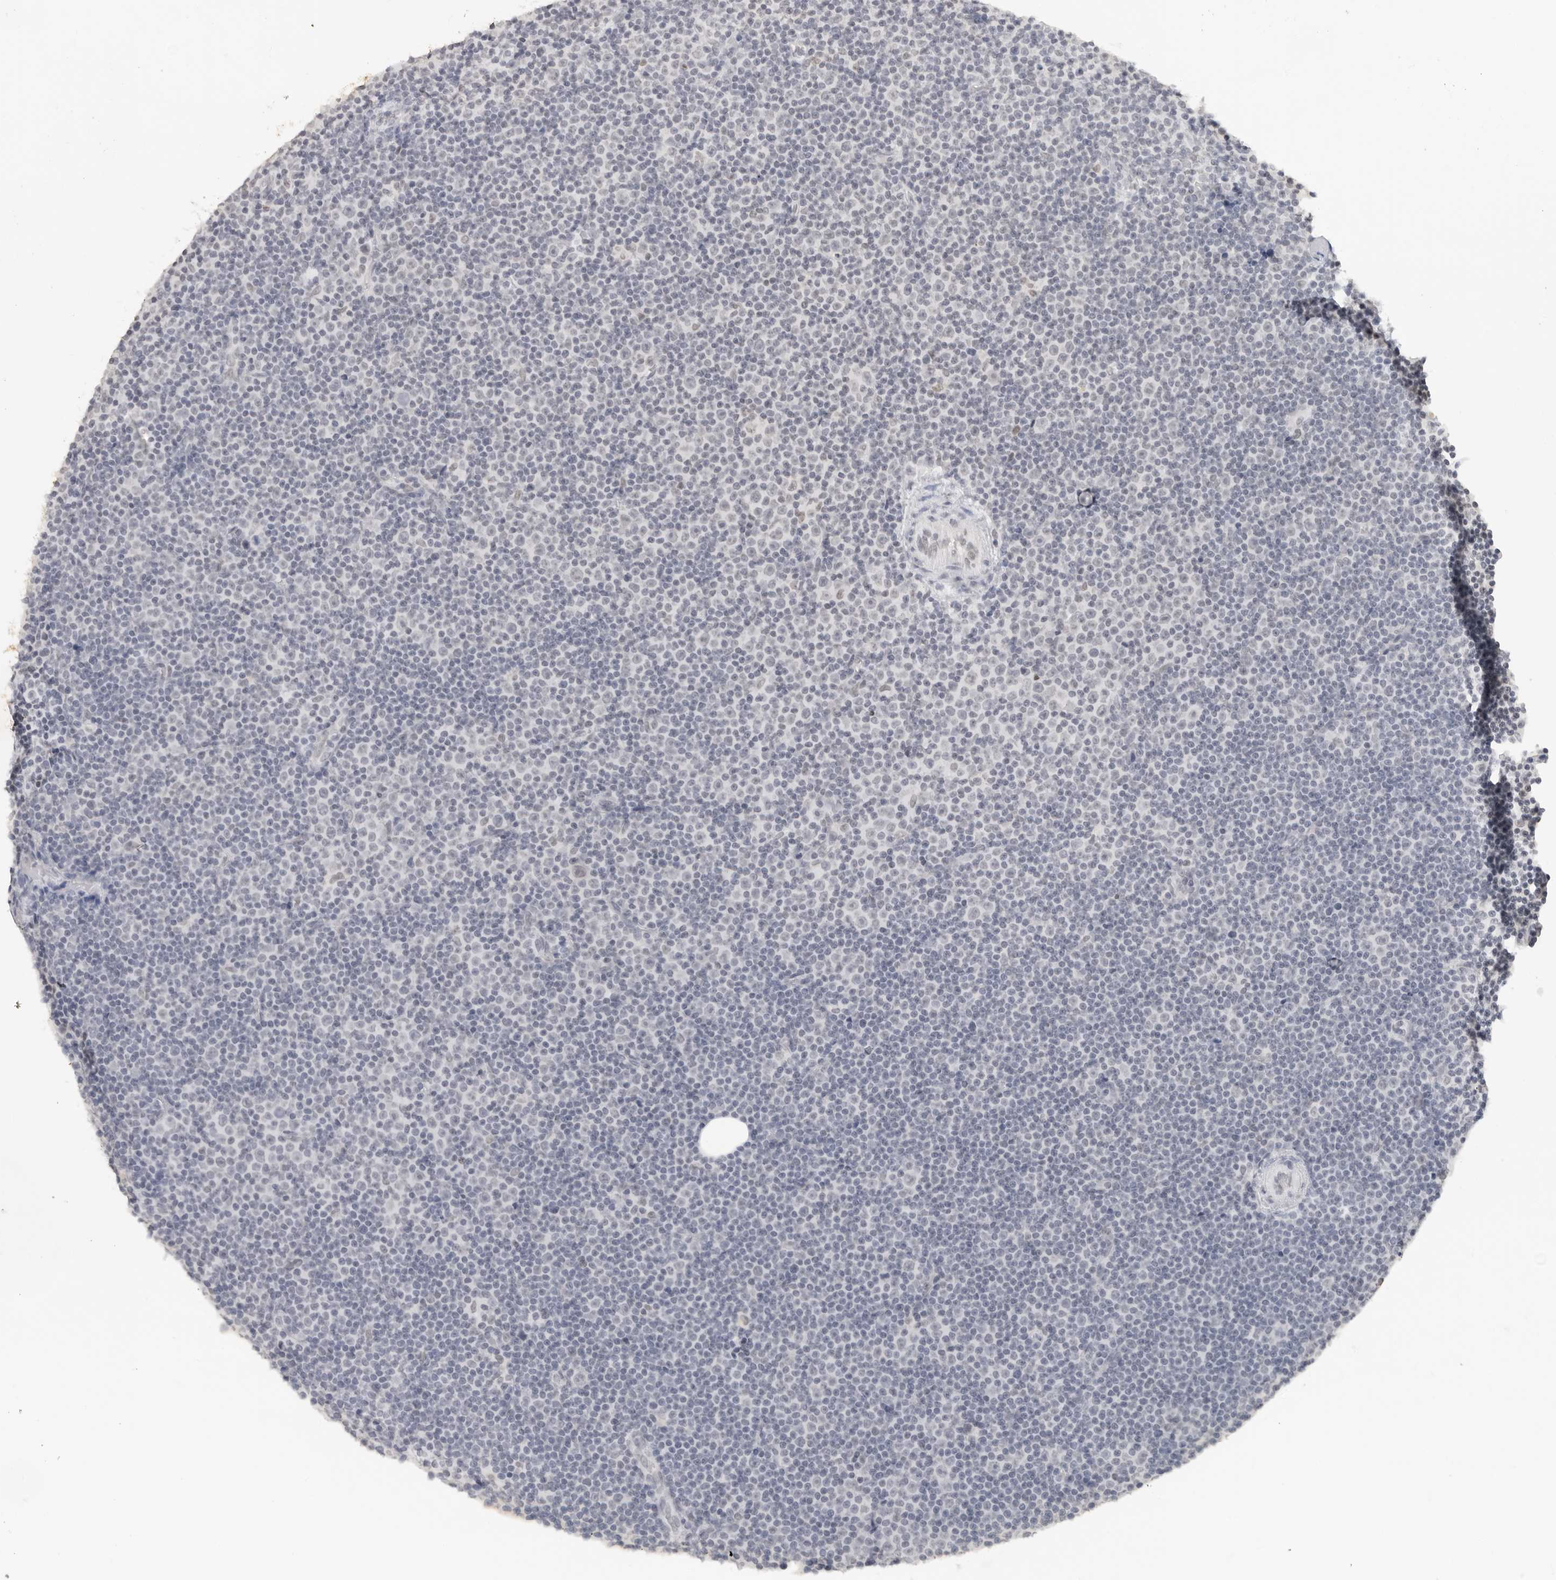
{"staining": {"intensity": "negative", "quantity": "none", "location": "none"}, "tissue": "lymphoma", "cell_type": "Tumor cells", "image_type": "cancer", "snomed": [{"axis": "morphology", "description": "Malignant lymphoma, non-Hodgkin's type, Low grade"}, {"axis": "topography", "description": "Lymph node"}], "caption": "High magnification brightfield microscopy of malignant lymphoma, non-Hodgkin's type (low-grade) stained with DAB (3,3'-diaminobenzidine) (brown) and counterstained with hematoxylin (blue): tumor cells show no significant expression.", "gene": "FLG2", "patient": {"sex": "female", "age": 67}}